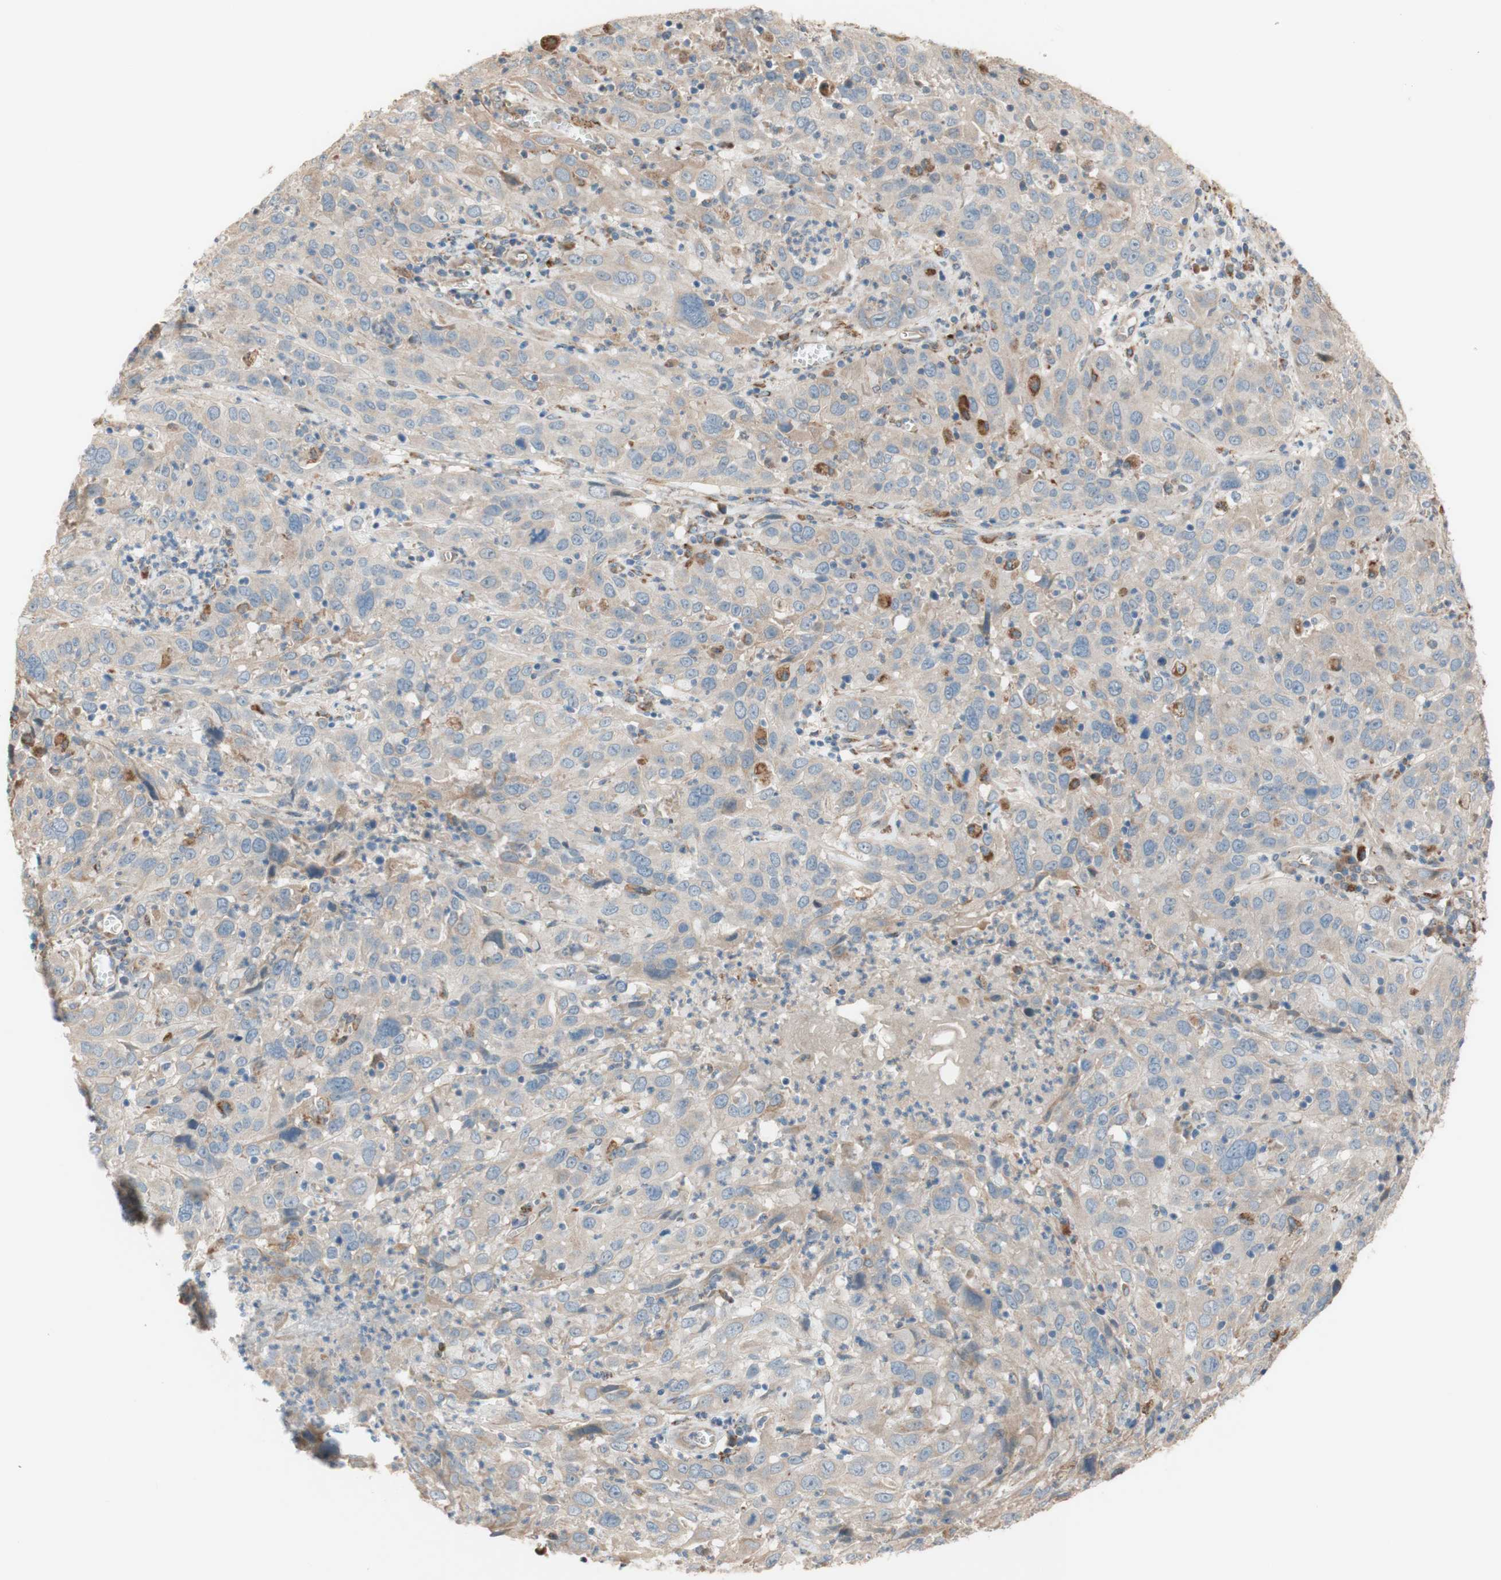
{"staining": {"intensity": "weak", "quantity": ">75%", "location": "cytoplasmic/membranous"}, "tissue": "cervical cancer", "cell_type": "Tumor cells", "image_type": "cancer", "snomed": [{"axis": "morphology", "description": "Squamous cell carcinoma, NOS"}, {"axis": "topography", "description": "Cervix"}], "caption": "A histopathology image showing weak cytoplasmic/membranous staining in approximately >75% of tumor cells in cervical cancer (squamous cell carcinoma), as visualized by brown immunohistochemical staining.", "gene": "PTPN21", "patient": {"sex": "female", "age": 32}}